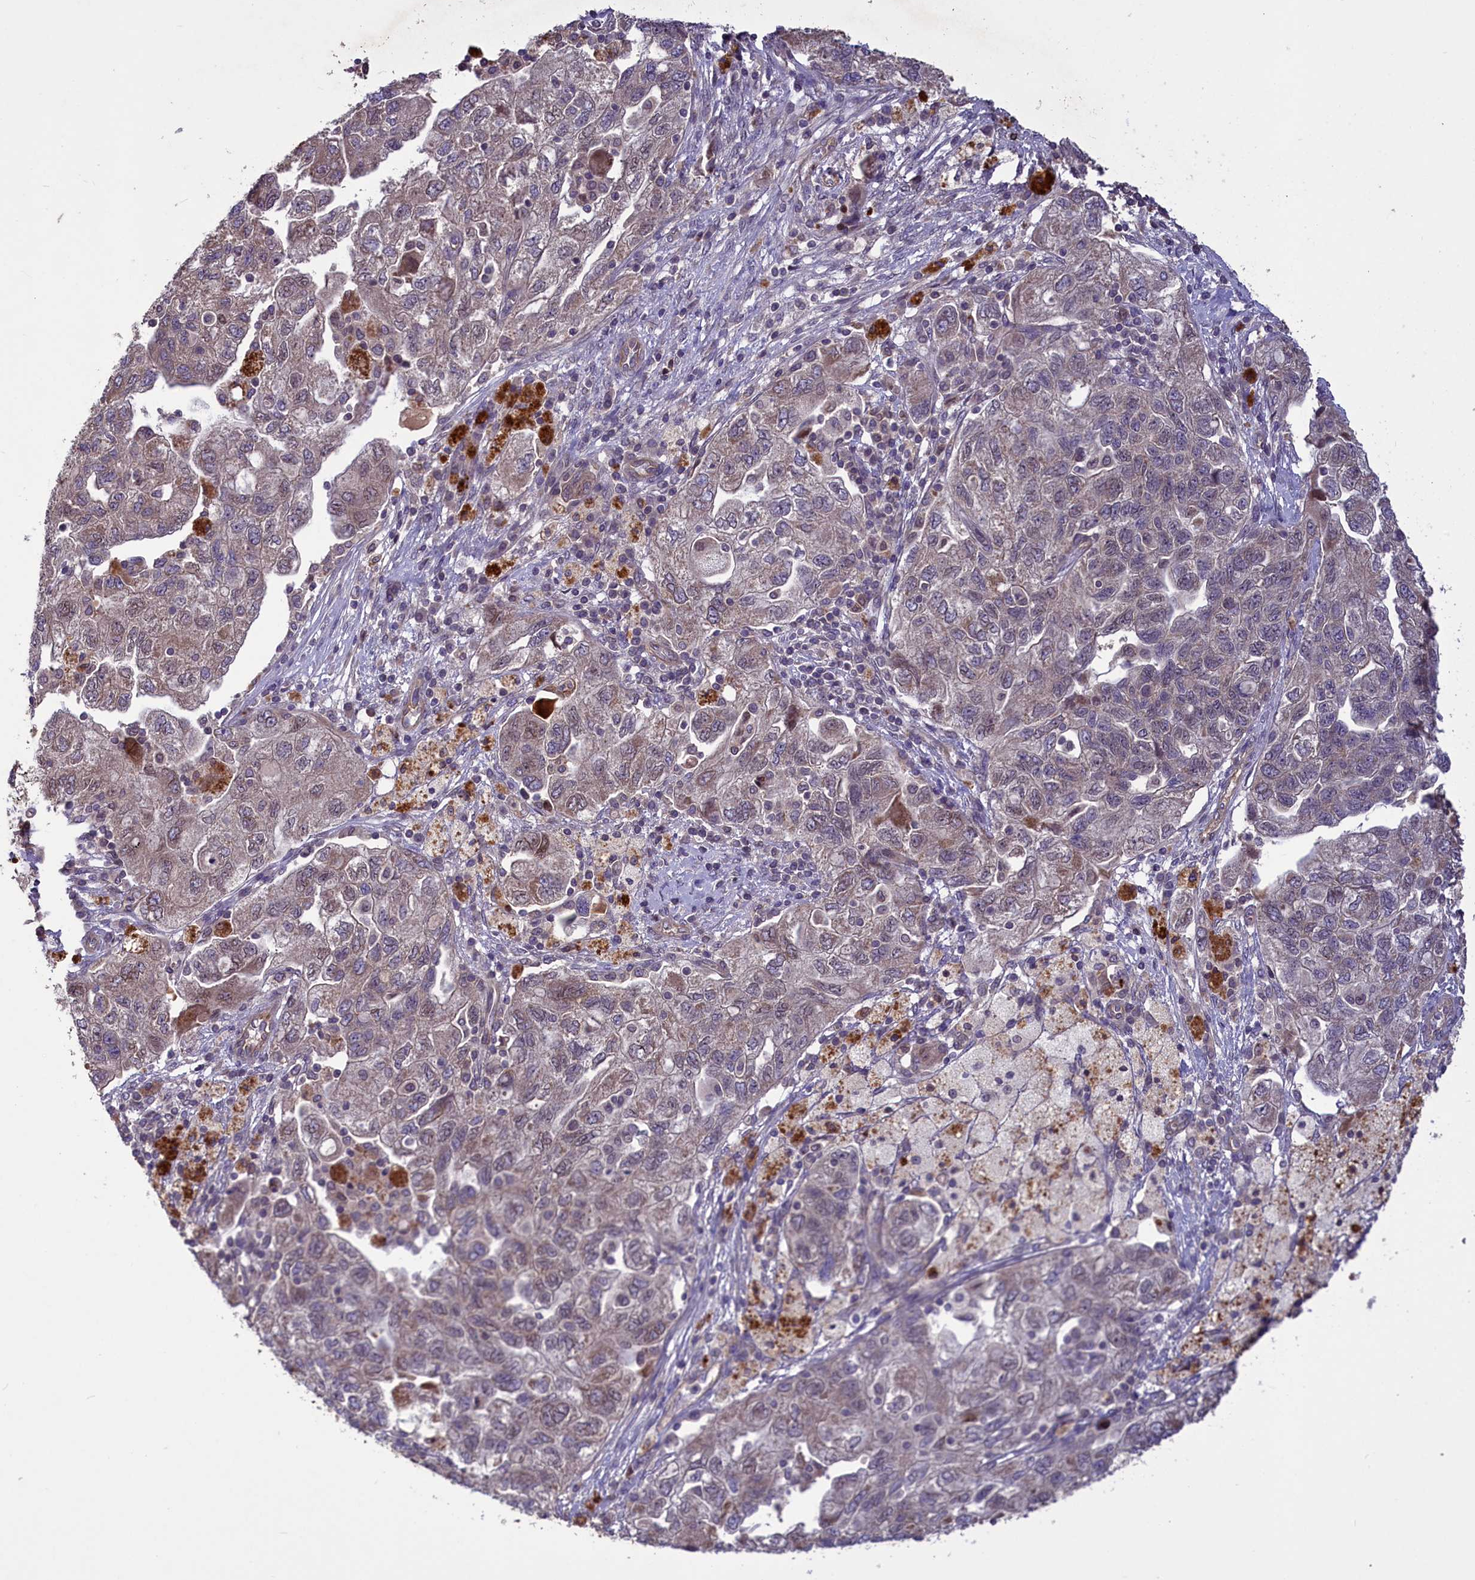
{"staining": {"intensity": "weak", "quantity": "25%-75%", "location": "cytoplasmic/membranous"}, "tissue": "ovarian cancer", "cell_type": "Tumor cells", "image_type": "cancer", "snomed": [{"axis": "morphology", "description": "Carcinoma, NOS"}, {"axis": "morphology", "description": "Cystadenocarcinoma, serous, NOS"}, {"axis": "topography", "description": "Ovary"}], "caption": "Ovarian carcinoma stained with DAB (3,3'-diaminobenzidine) IHC demonstrates low levels of weak cytoplasmic/membranous positivity in about 25%-75% of tumor cells.", "gene": "CCDC125", "patient": {"sex": "female", "age": 69}}